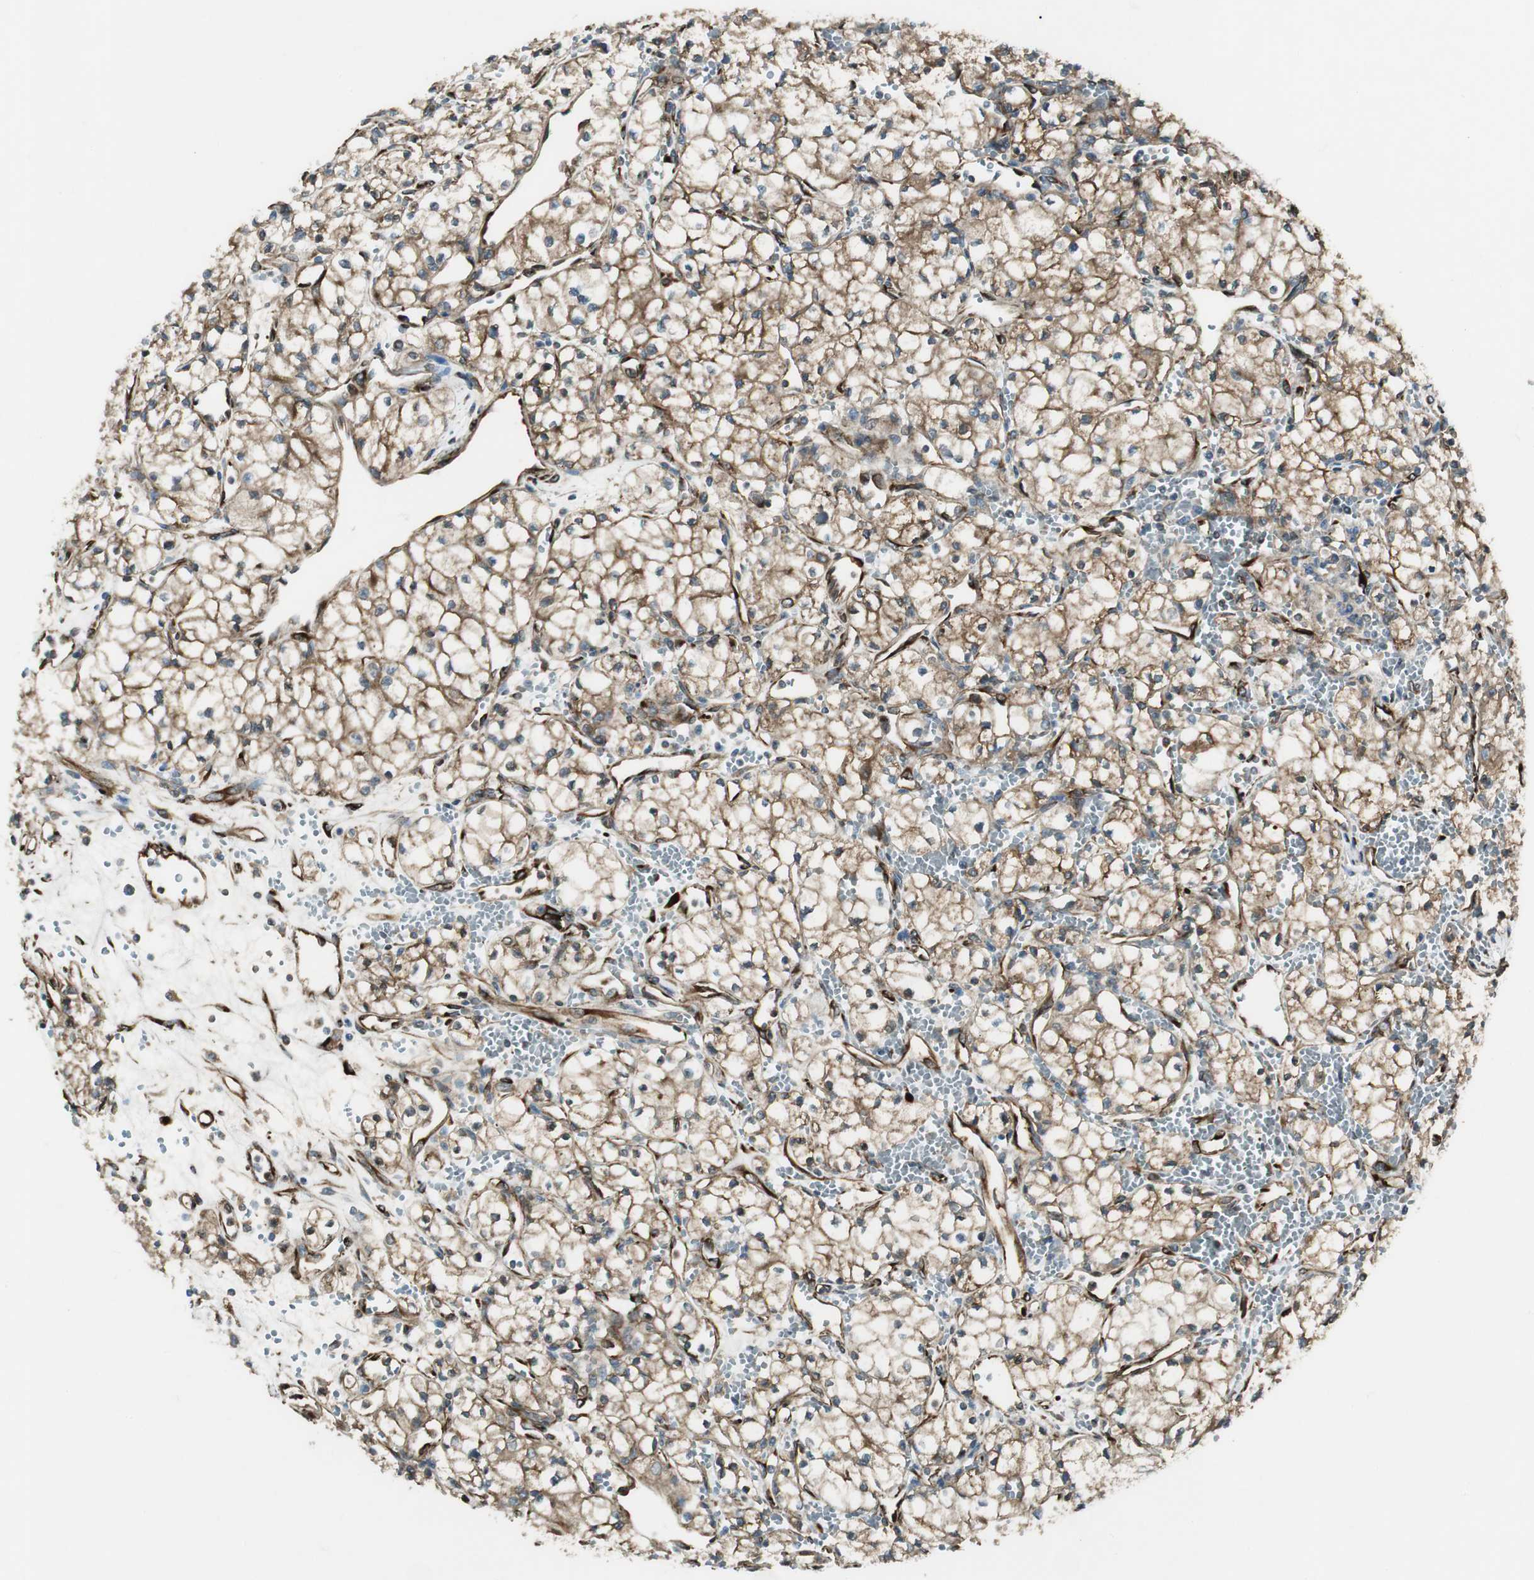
{"staining": {"intensity": "weak", "quantity": ">75%", "location": "cytoplasmic/membranous"}, "tissue": "renal cancer", "cell_type": "Tumor cells", "image_type": "cancer", "snomed": [{"axis": "morphology", "description": "Normal tissue, NOS"}, {"axis": "morphology", "description": "Adenocarcinoma, NOS"}, {"axis": "topography", "description": "Kidney"}], "caption": "Tumor cells reveal weak cytoplasmic/membranous staining in about >75% of cells in renal adenocarcinoma.", "gene": "PRKG1", "patient": {"sex": "male", "age": 59}}